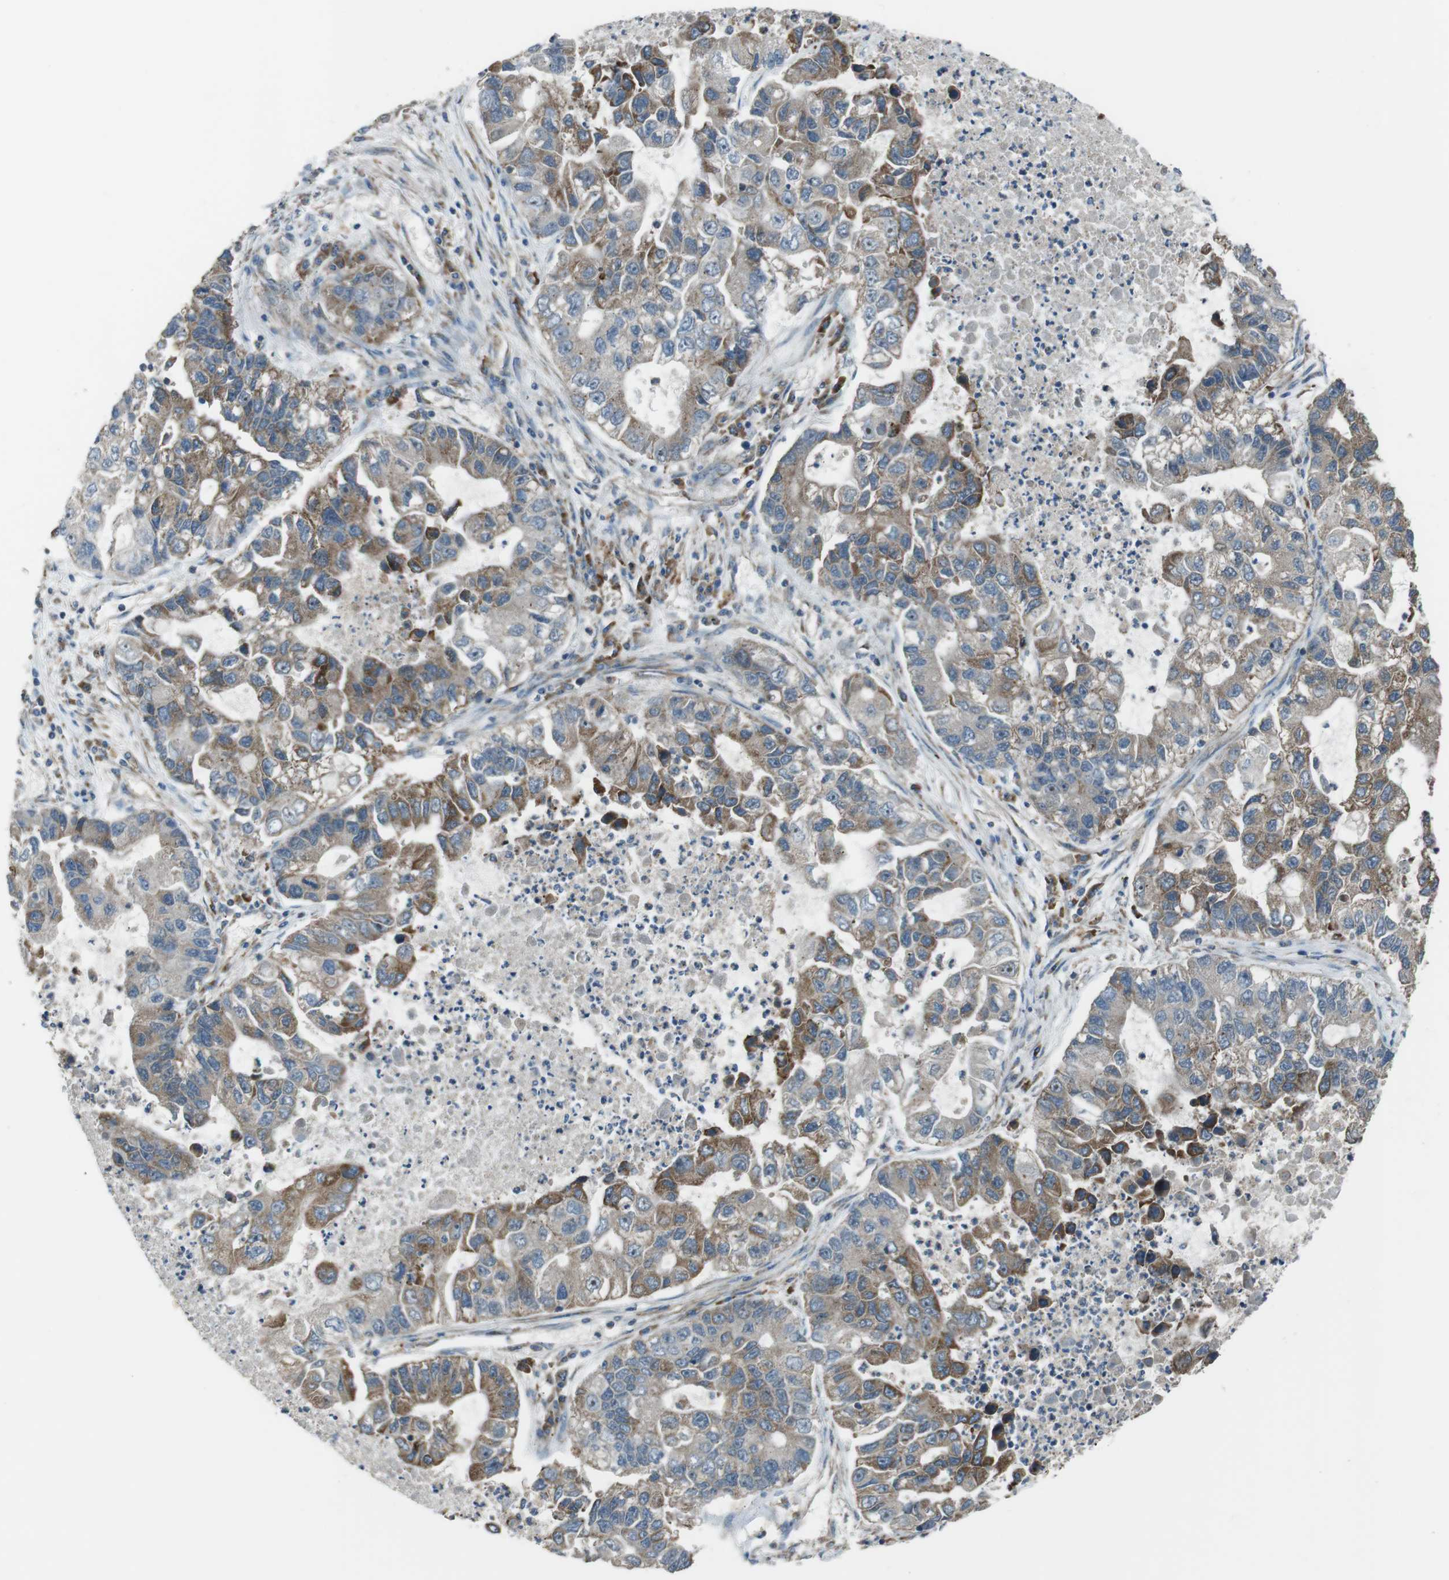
{"staining": {"intensity": "moderate", "quantity": "25%-75%", "location": "cytoplasmic/membranous"}, "tissue": "lung cancer", "cell_type": "Tumor cells", "image_type": "cancer", "snomed": [{"axis": "morphology", "description": "Adenocarcinoma, NOS"}, {"axis": "topography", "description": "Lung"}], "caption": "A micrograph of adenocarcinoma (lung) stained for a protein shows moderate cytoplasmic/membranous brown staining in tumor cells.", "gene": "GIMAP8", "patient": {"sex": "female", "age": 51}}